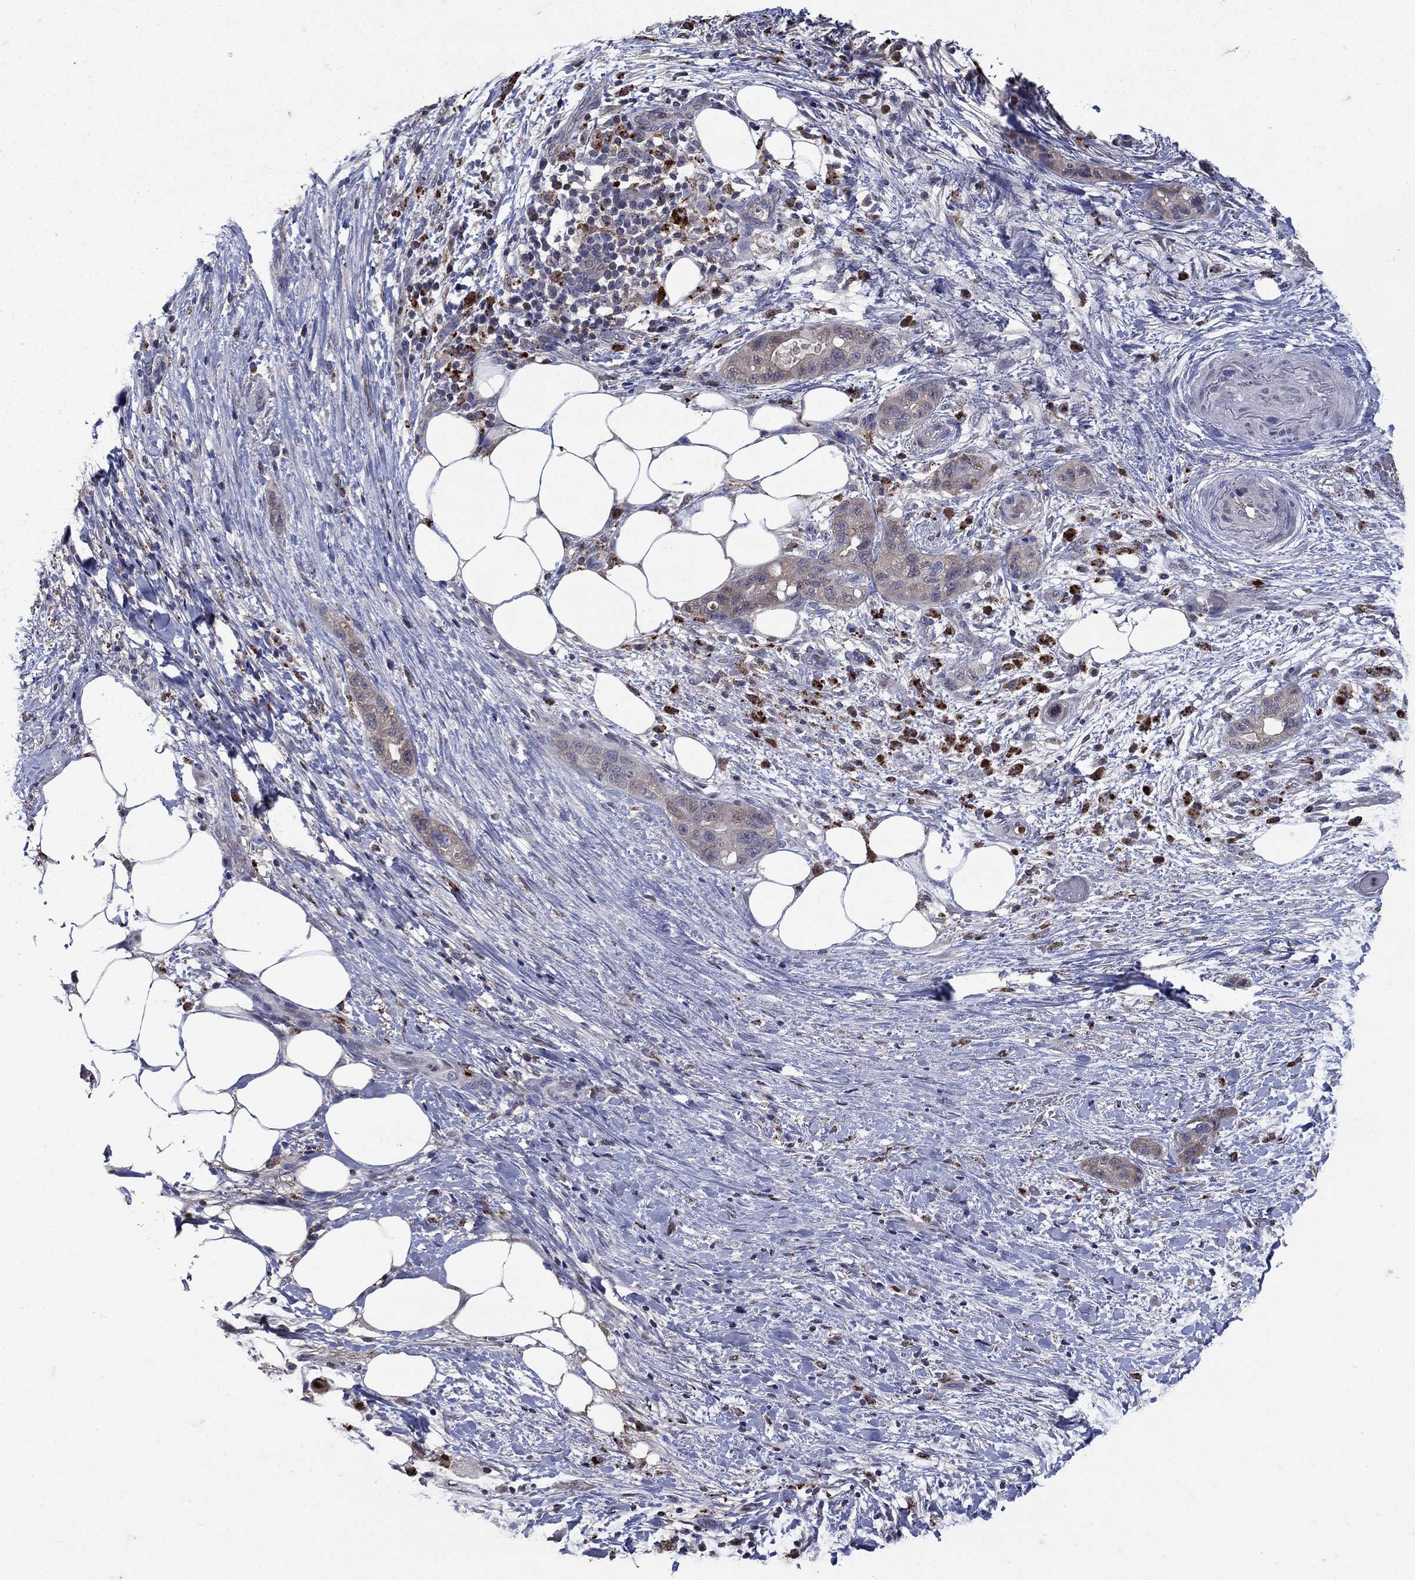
{"staining": {"intensity": "negative", "quantity": "none", "location": "none"}, "tissue": "pancreatic cancer", "cell_type": "Tumor cells", "image_type": "cancer", "snomed": [{"axis": "morphology", "description": "Adenocarcinoma, NOS"}, {"axis": "topography", "description": "Pancreas"}], "caption": "This image is of pancreatic adenocarcinoma stained with immunohistochemistry to label a protein in brown with the nuclei are counter-stained blue. There is no expression in tumor cells. (Brightfield microscopy of DAB (3,3'-diaminobenzidine) immunohistochemistry at high magnification).", "gene": "NPC2", "patient": {"sex": "female", "age": 72}}